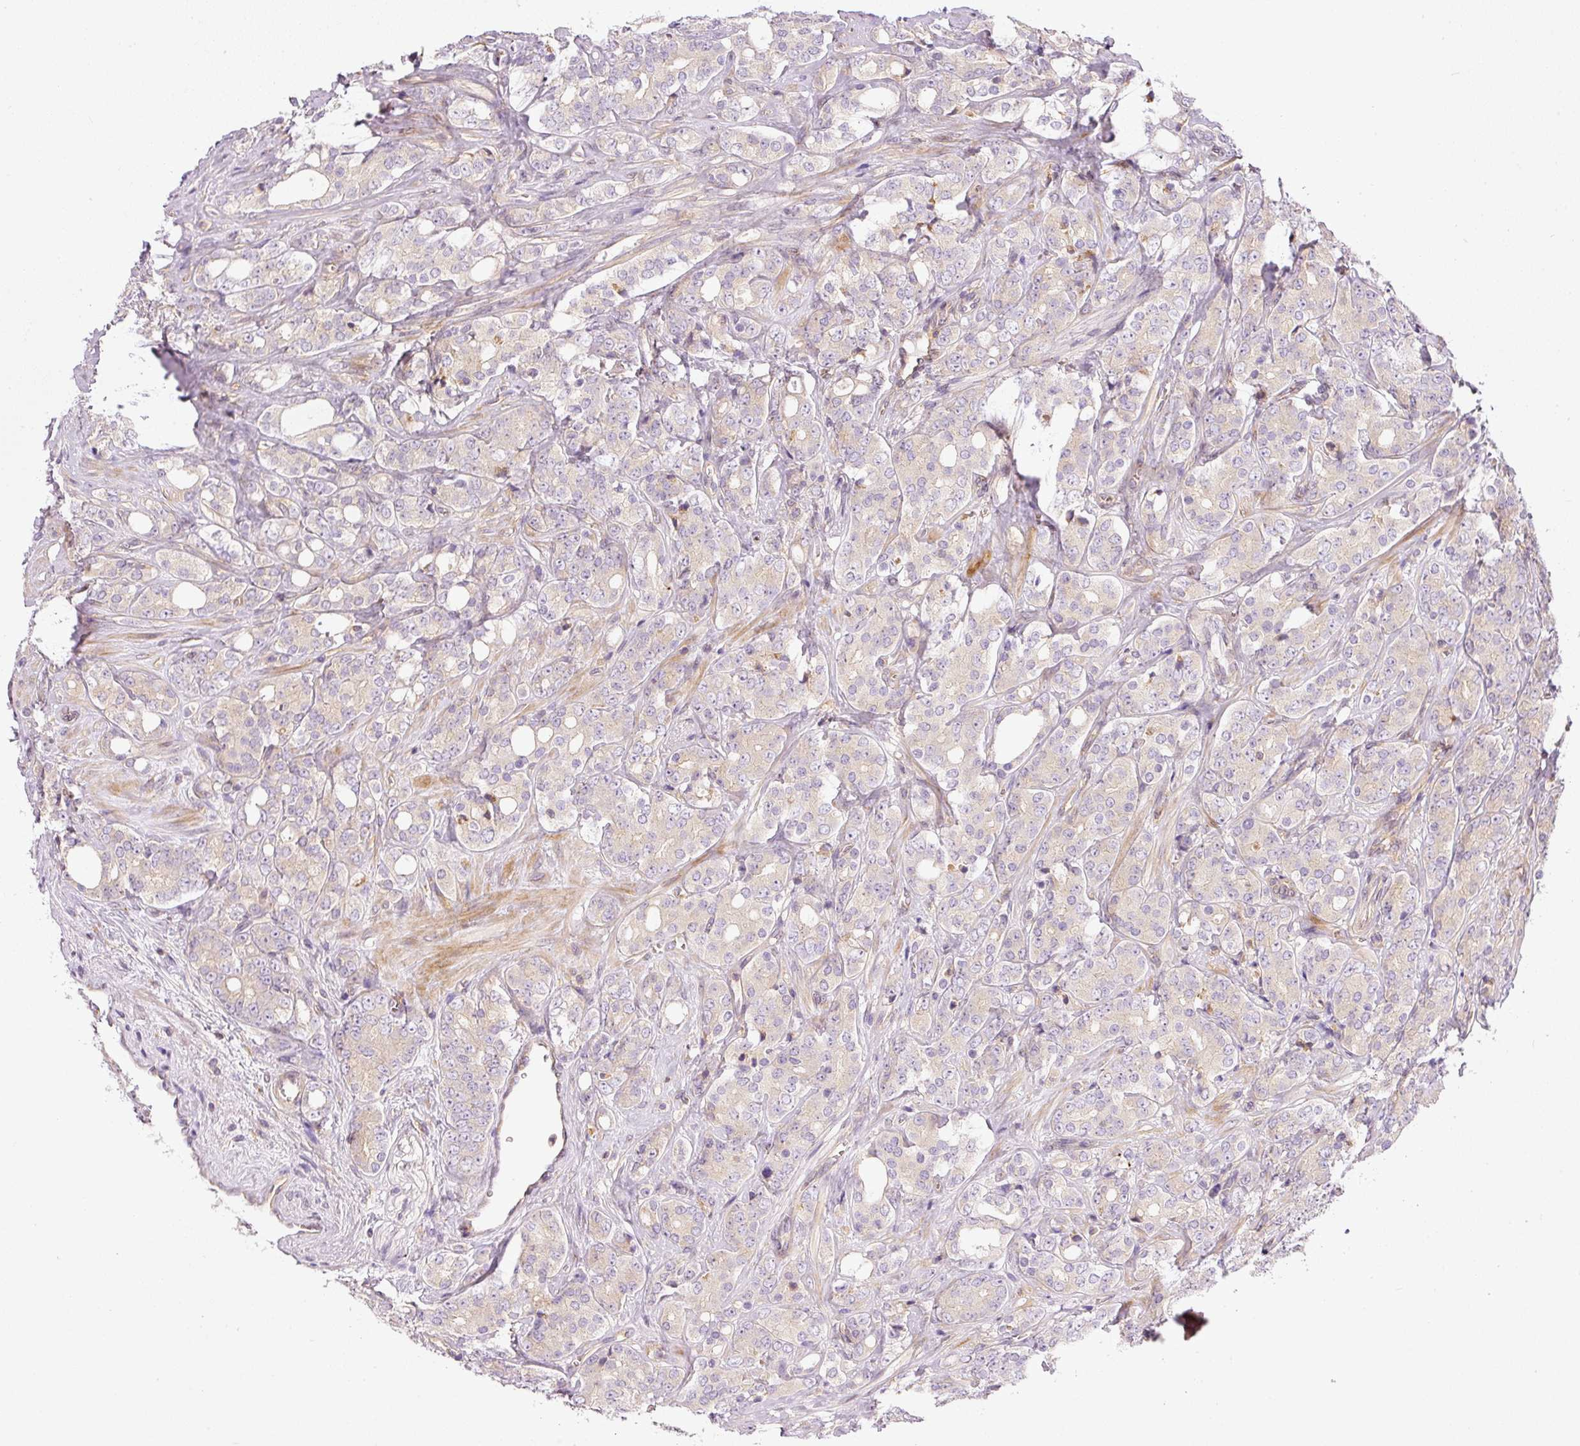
{"staining": {"intensity": "negative", "quantity": "none", "location": "none"}, "tissue": "prostate cancer", "cell_type": "Tumor cells", "image_type": "cancer", "snomed": [{"axis": "morphology", "description": "Adenocarcinoma, High grade"}, {"axis": "topography", "description": "Prostate"}], "caption": "Immunohistochemical staining of human prostate cancer (adenocarcinoma (high-grade)) demonstrates no significant staining in tumor cells.", "gene": "TBC1D2B", "patient": {"sex": "male", "age": 62}}